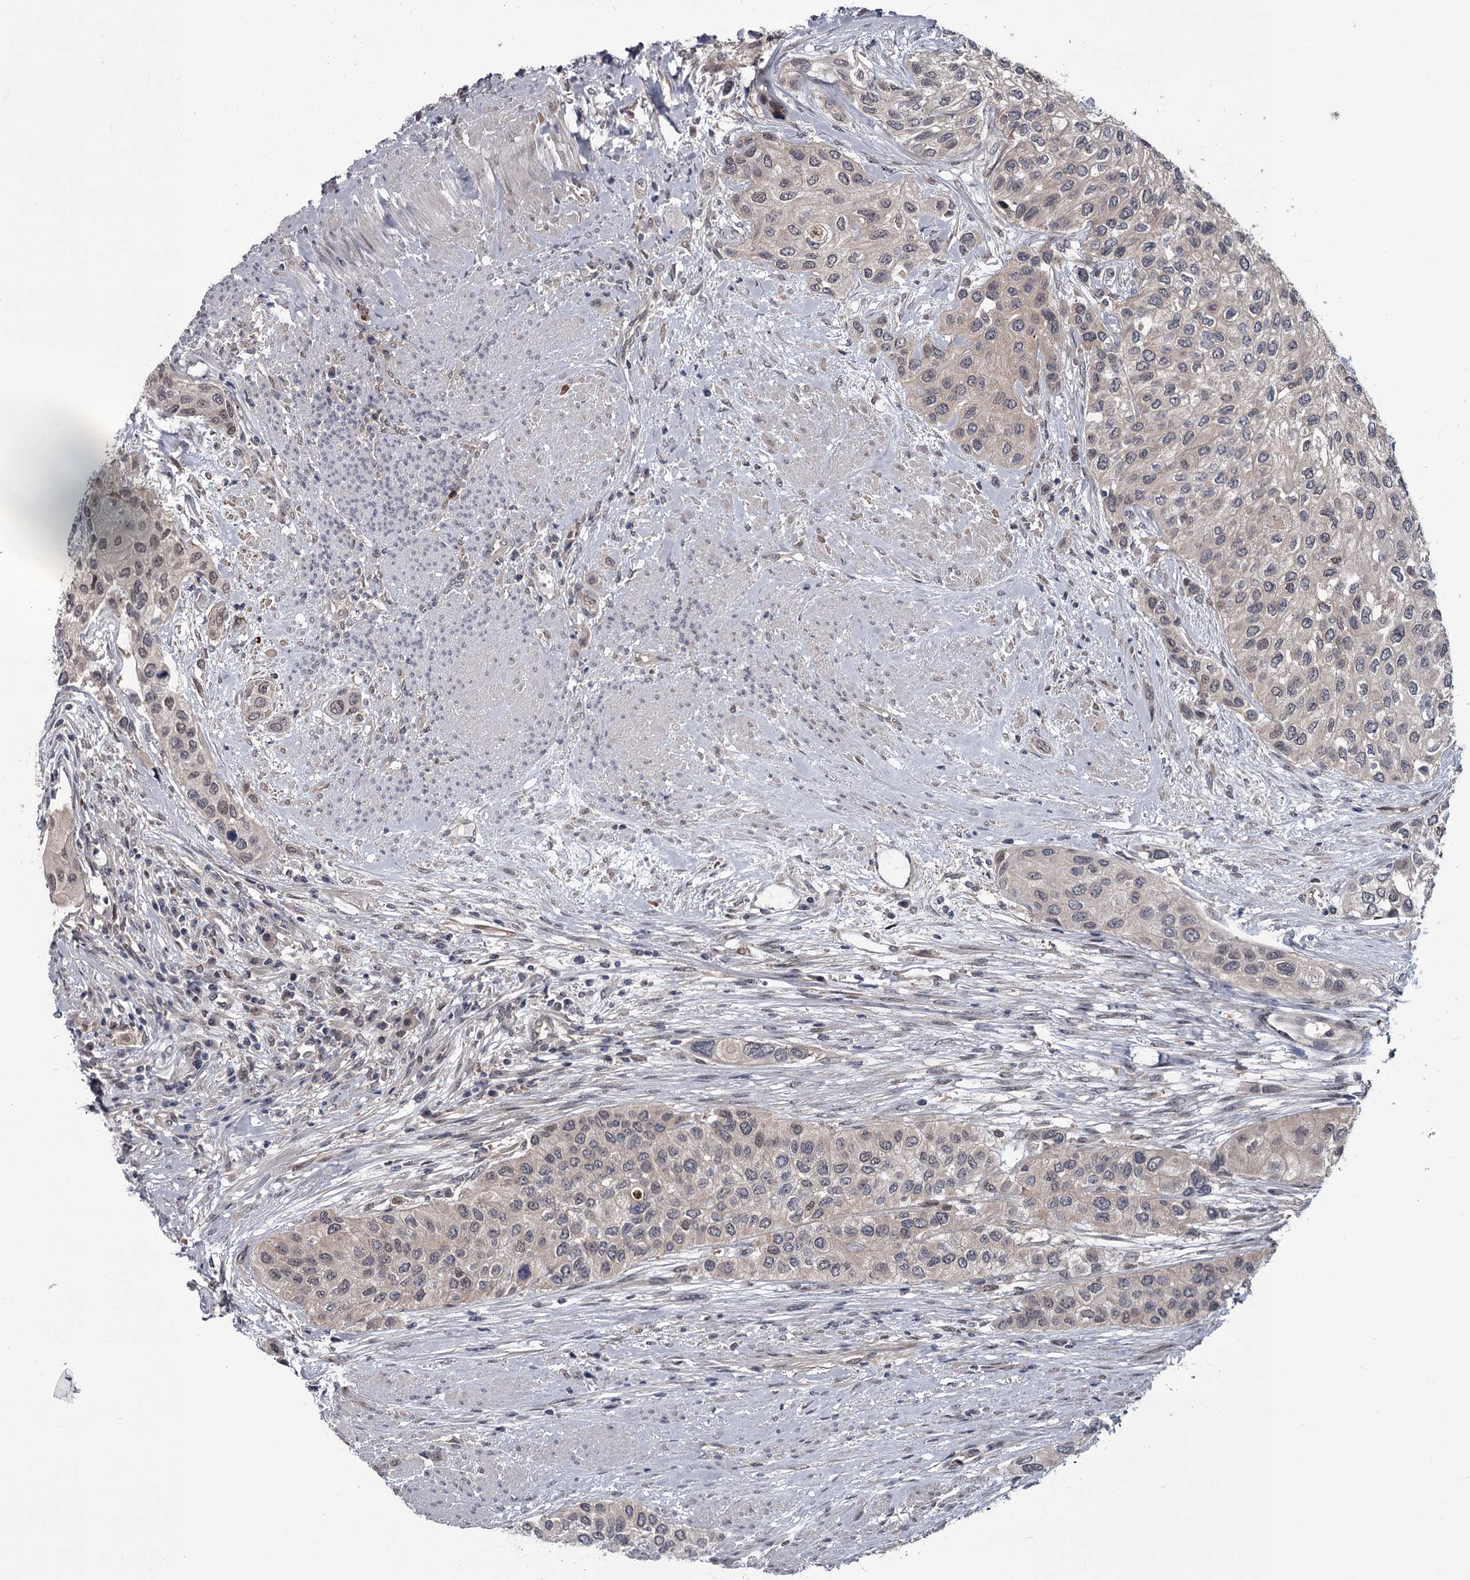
{"staining": {"intensity": "negative", "quantity": "none", "location": "none"}, "tissue": "urothelial cancer", "cell_type": "Tumor cells", "image_type": "cancer", "snomed": [{"axis": "morphology", "description": "Normal tissue, NOS"}, {"axis": "morphology", "description": "Urothelial carcinoma, High grade"}, {"axis": "topography", "description": "Vascular tissue"}, {"axis": "topography", "description": "Urinary bladder"}], "caption": "Urothelial carcinoma (high-grade) was stained to show a protein in brown. There is no significant staining in tumor cells.", "gene": "DAO", "patient": {"sex": "female", "age": 56}}